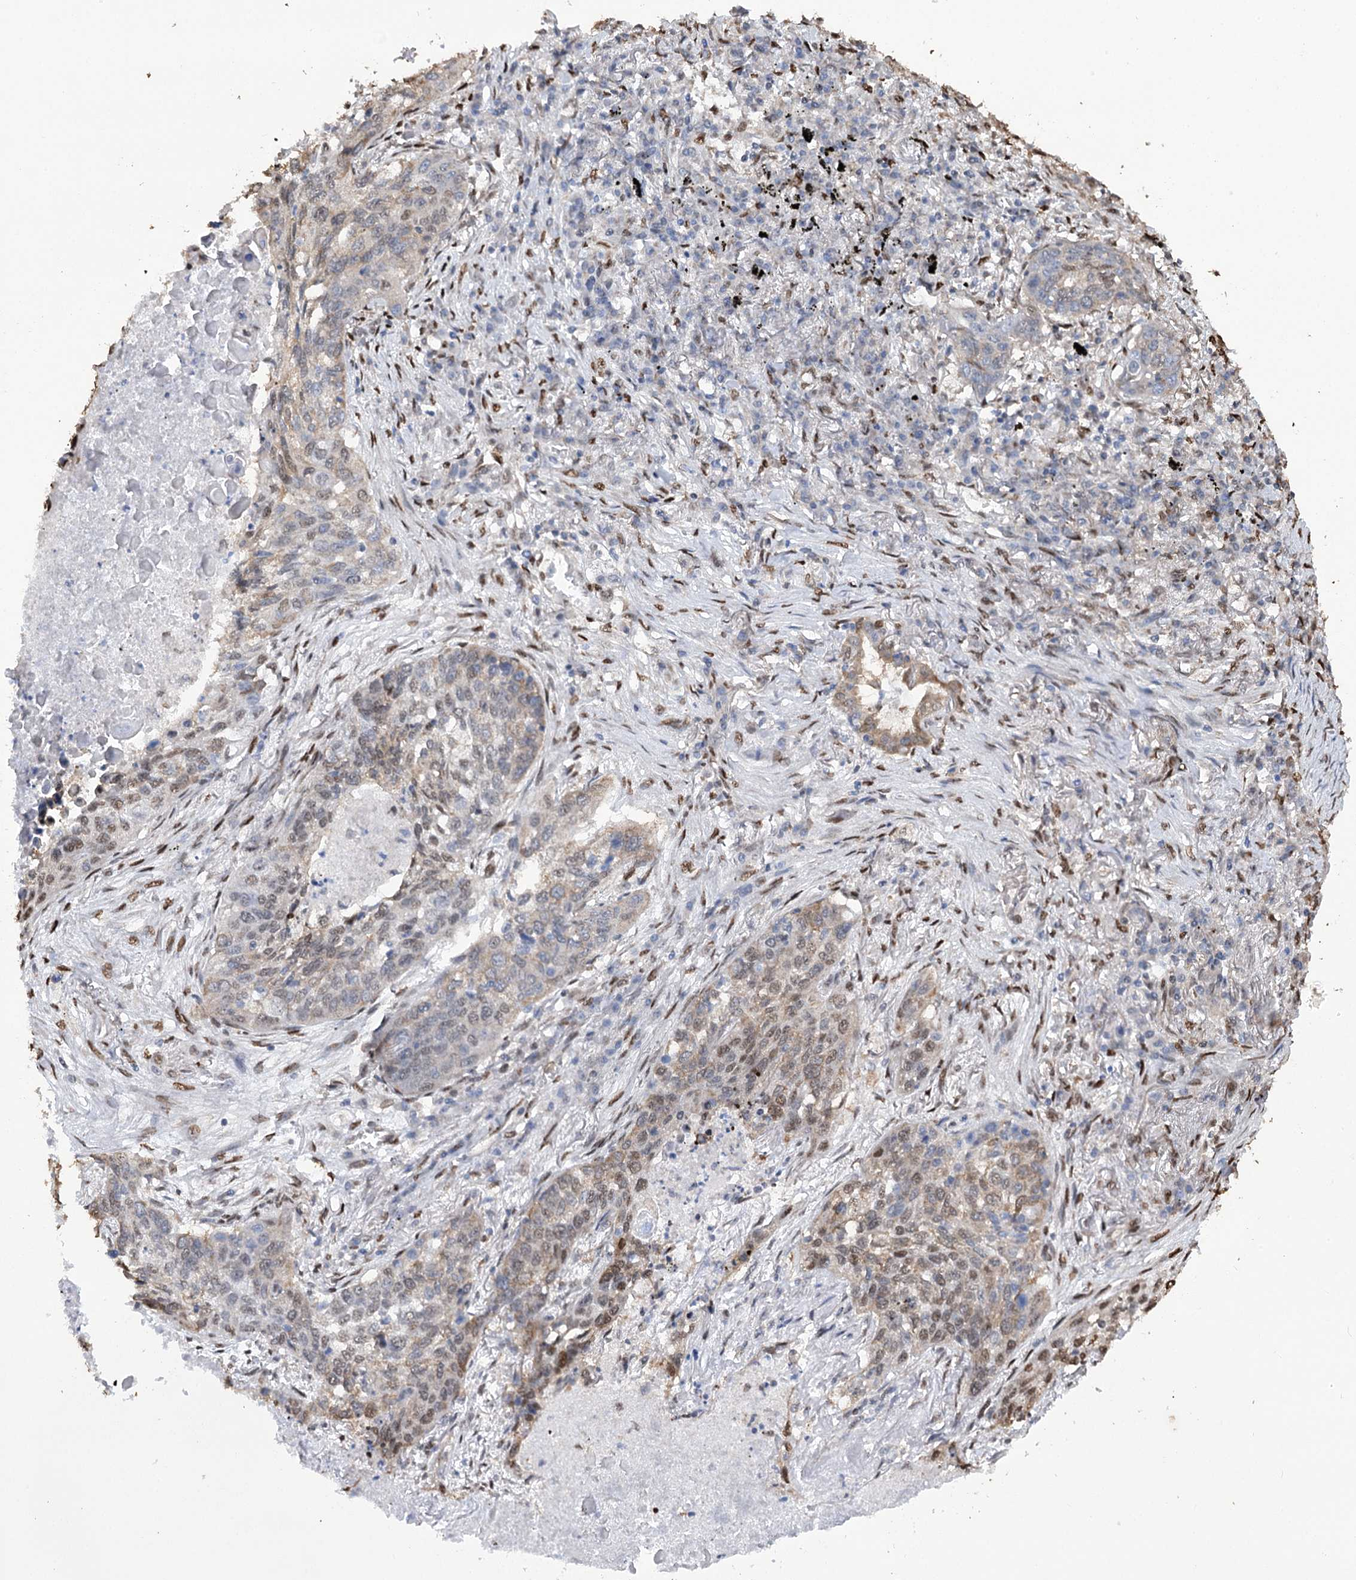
{"staining": {"intensity": "moderate", "quantity": "25%-75%", "location": "nuclear"}, "tissue": "lung cancer", "cell_type": "Tumor cells", "image_type": "cancer", "snomed": [{"axis": "morphology", "description": "Squamous cell carcinoma, NOS"}, {"axis": "topography", "description": "Lung"}], "caption": "A brown stain highlights moderate nuclear positivity of a protein in lung cancer (squamous cell carcinoma) tumor cells. Nuclei are stained in blue.", "gene": "NFU1", "patient": {"sex": "female", "age": 63}}